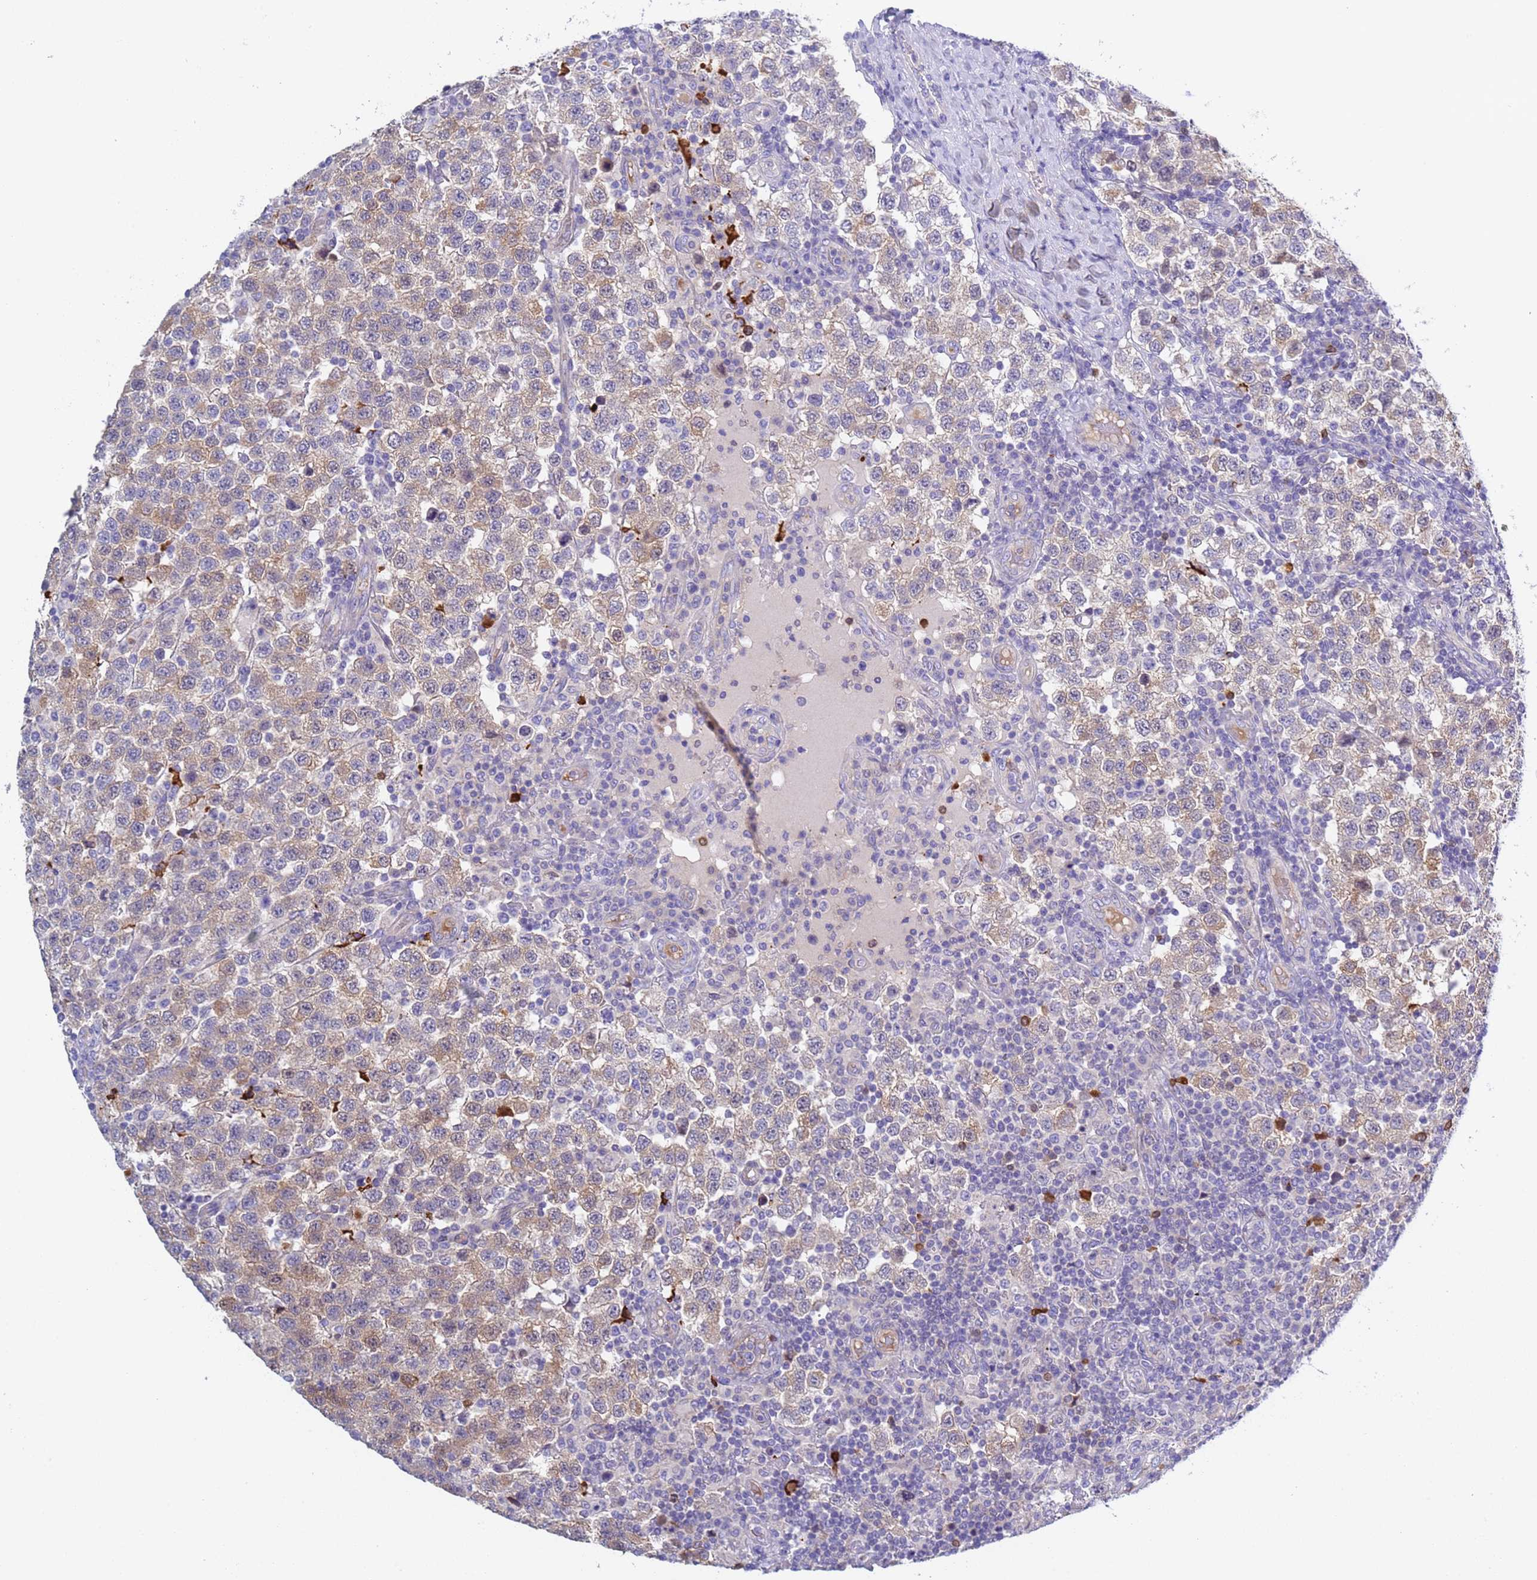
{"staining": {"intensity": "weak", "quantity": "25%-75%", "location": "cytoplasmic/membranous"}, "tissue": "testis cancer", "cell_type": "Tumor cells", "image_type": "cancer", "snomed": [{"axis": "morphology", "description": "Seminoma, NOS"}, {"axis": "topography", "description": "Testis"}], "caption": "Protein positivity by IHC shows weak cytoplasmic/membranous expression in approximately 25%-75% of tumor cells in testis seminoma.", "gene": "C4orf46", "patient": {"sex": "male", "age": 34}}